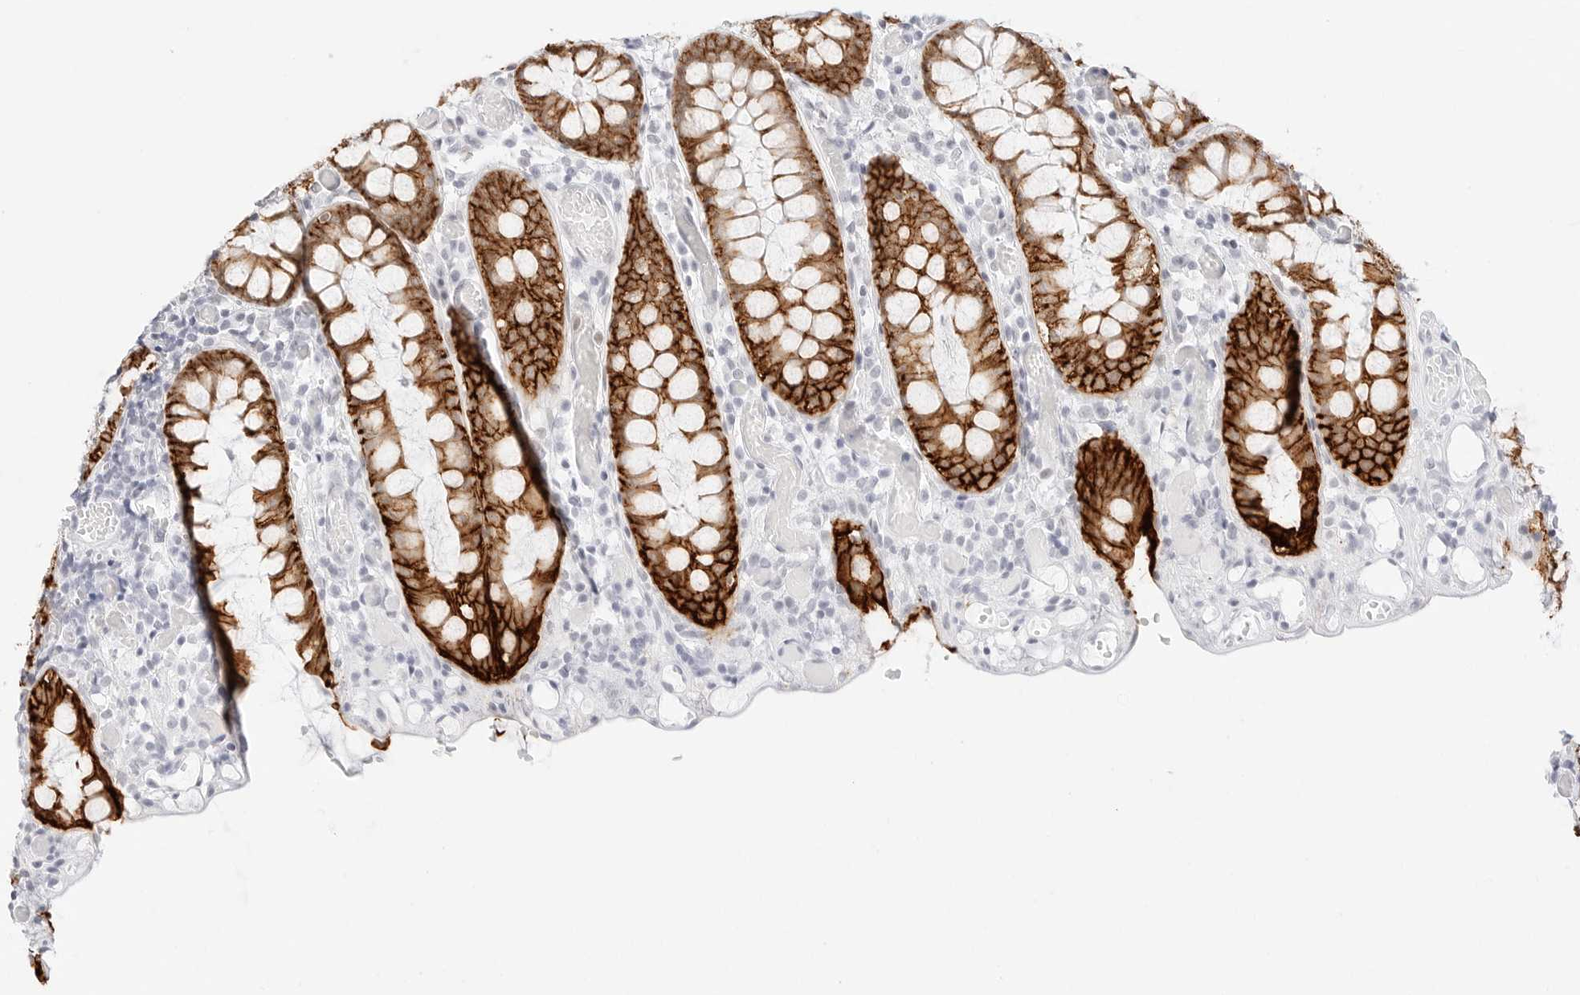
{"staining": {"intensity": "negative", "quantity": "none", "location": "none"}, "tissue": "colon", "cell_type": "Endothelial cells", "image_type": "normal", "snomed": [{"axis": "morphology", "description": "Normal tissue, NOS"}, {"axis": "topography", "description": "Colon"}], "caption": "High power microscopy image of an immunohistochemistry (IHC) image of unremarkable colon, revealing no significant positivity in endothelial cells. Brightfield microscopy of immunohistochemistry (IHC) stained with DAB (3,3'-diaminobenzidine) (brown) and hematoxylin (blue), captured at high magnification.", "gene": "CDH1", "patient": {"sex": "male", "age": 14}}